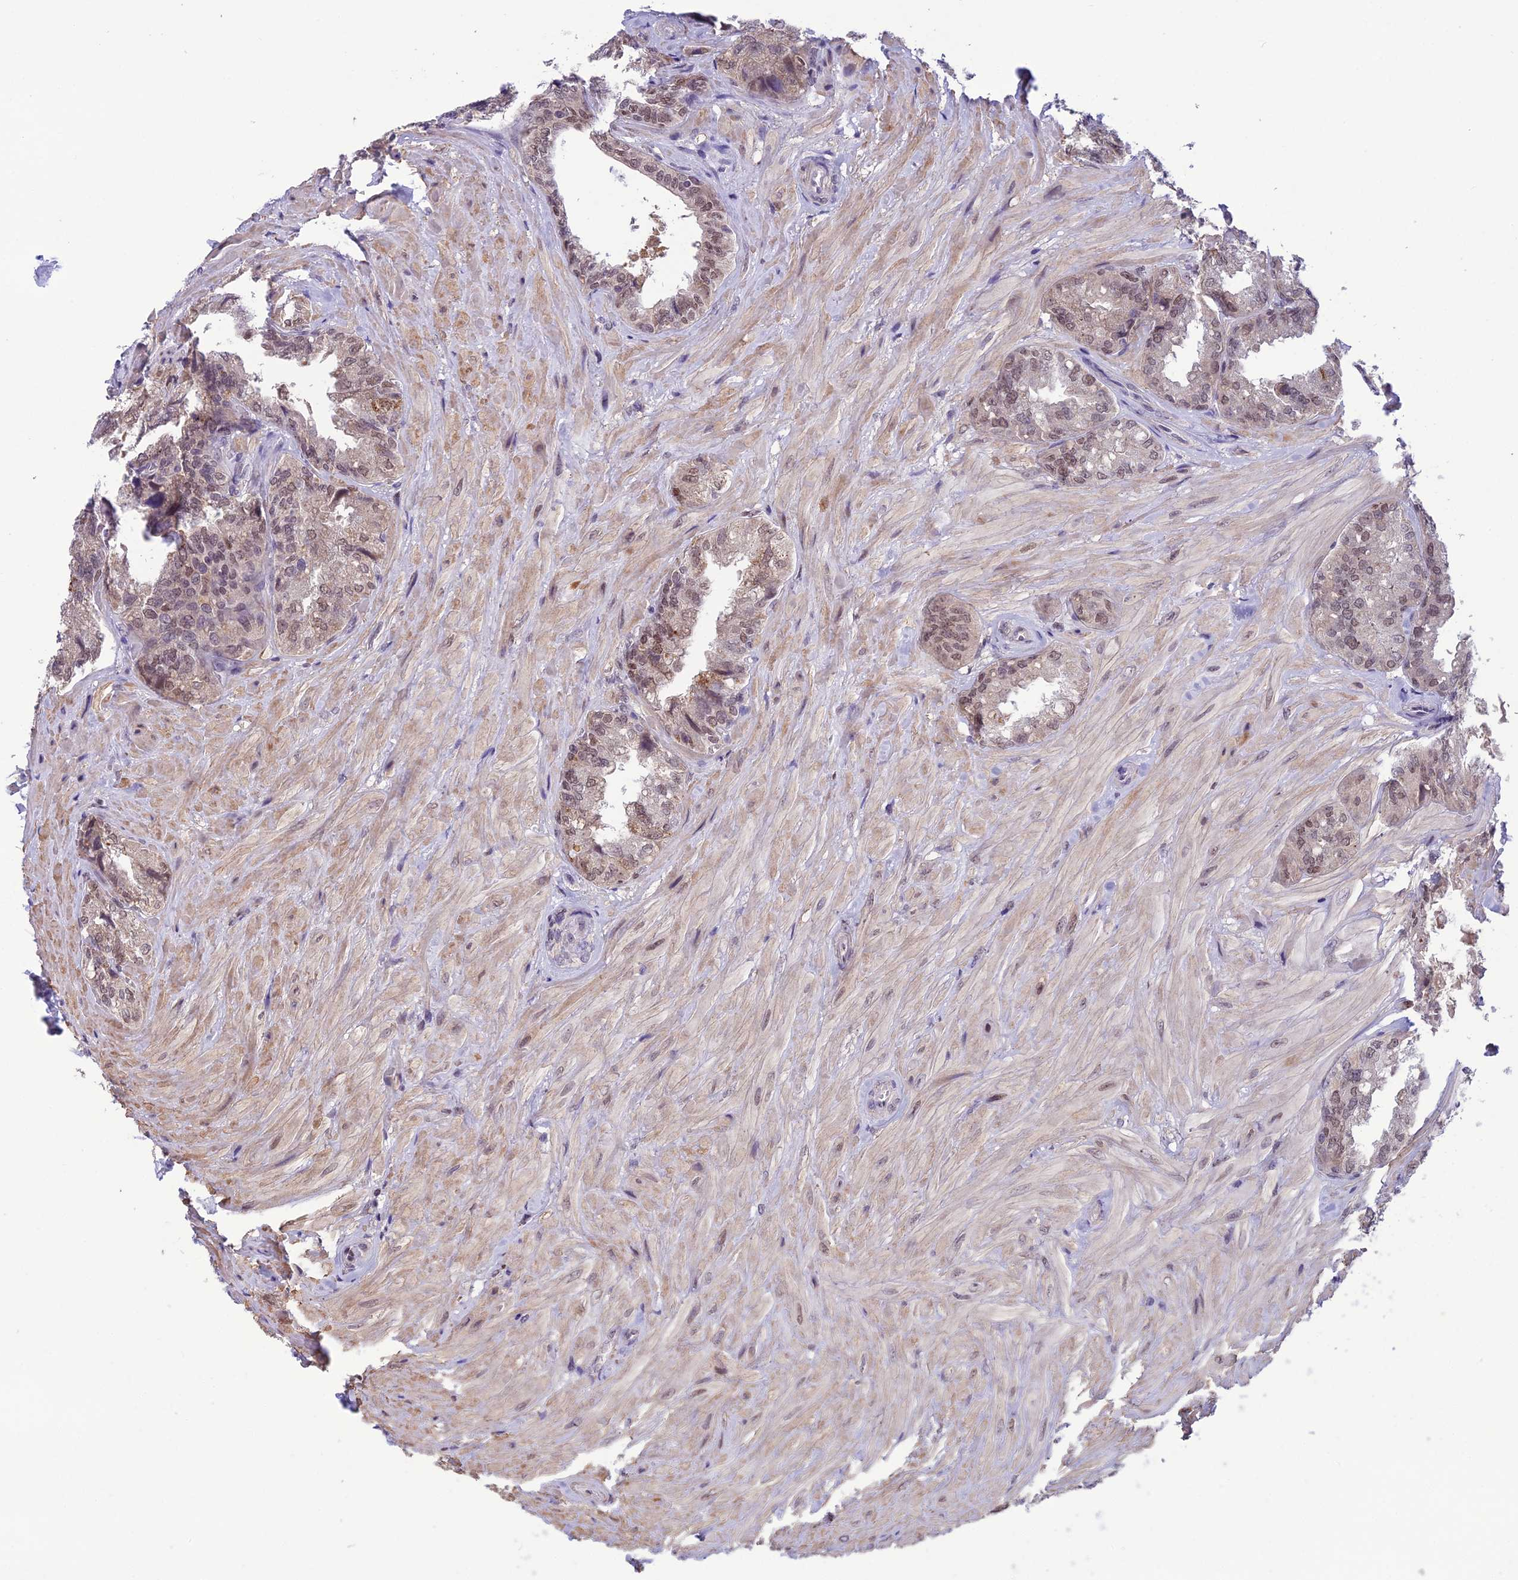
{"staining": {"intensity": "weak", "quantity": ">75%", "location": "cytoplasmic/membranous,nuclear"}, "tissue": "seminal vesicle", "cell_type": "Glandular cells", "image_type": "normal", "snomed": [{"axis": "morphology", "description": "Normal tissue, NOS"}, {"axis": "topography", "description": "Prostate and seminal vesicle, NOS"}, {"axis": "topography", "description": "Prostate"}, {"axis": "topography", "description": "Seminal veicle"}], "caption": "A high-resolution photomicrograph shows immunohistochemistry (IHC) staining of benign seminal vesicle, which reveals weak cytoplasmic/membranous,nuclear positivity in about >75% of glandular cells. The protein of interest is stained brown, and the nuclei are stained in blue (DAB IHC with brightfield microscopy, high magnification).", "gene": "MIS12", "patient": {"sex": "male", "age": 67}}